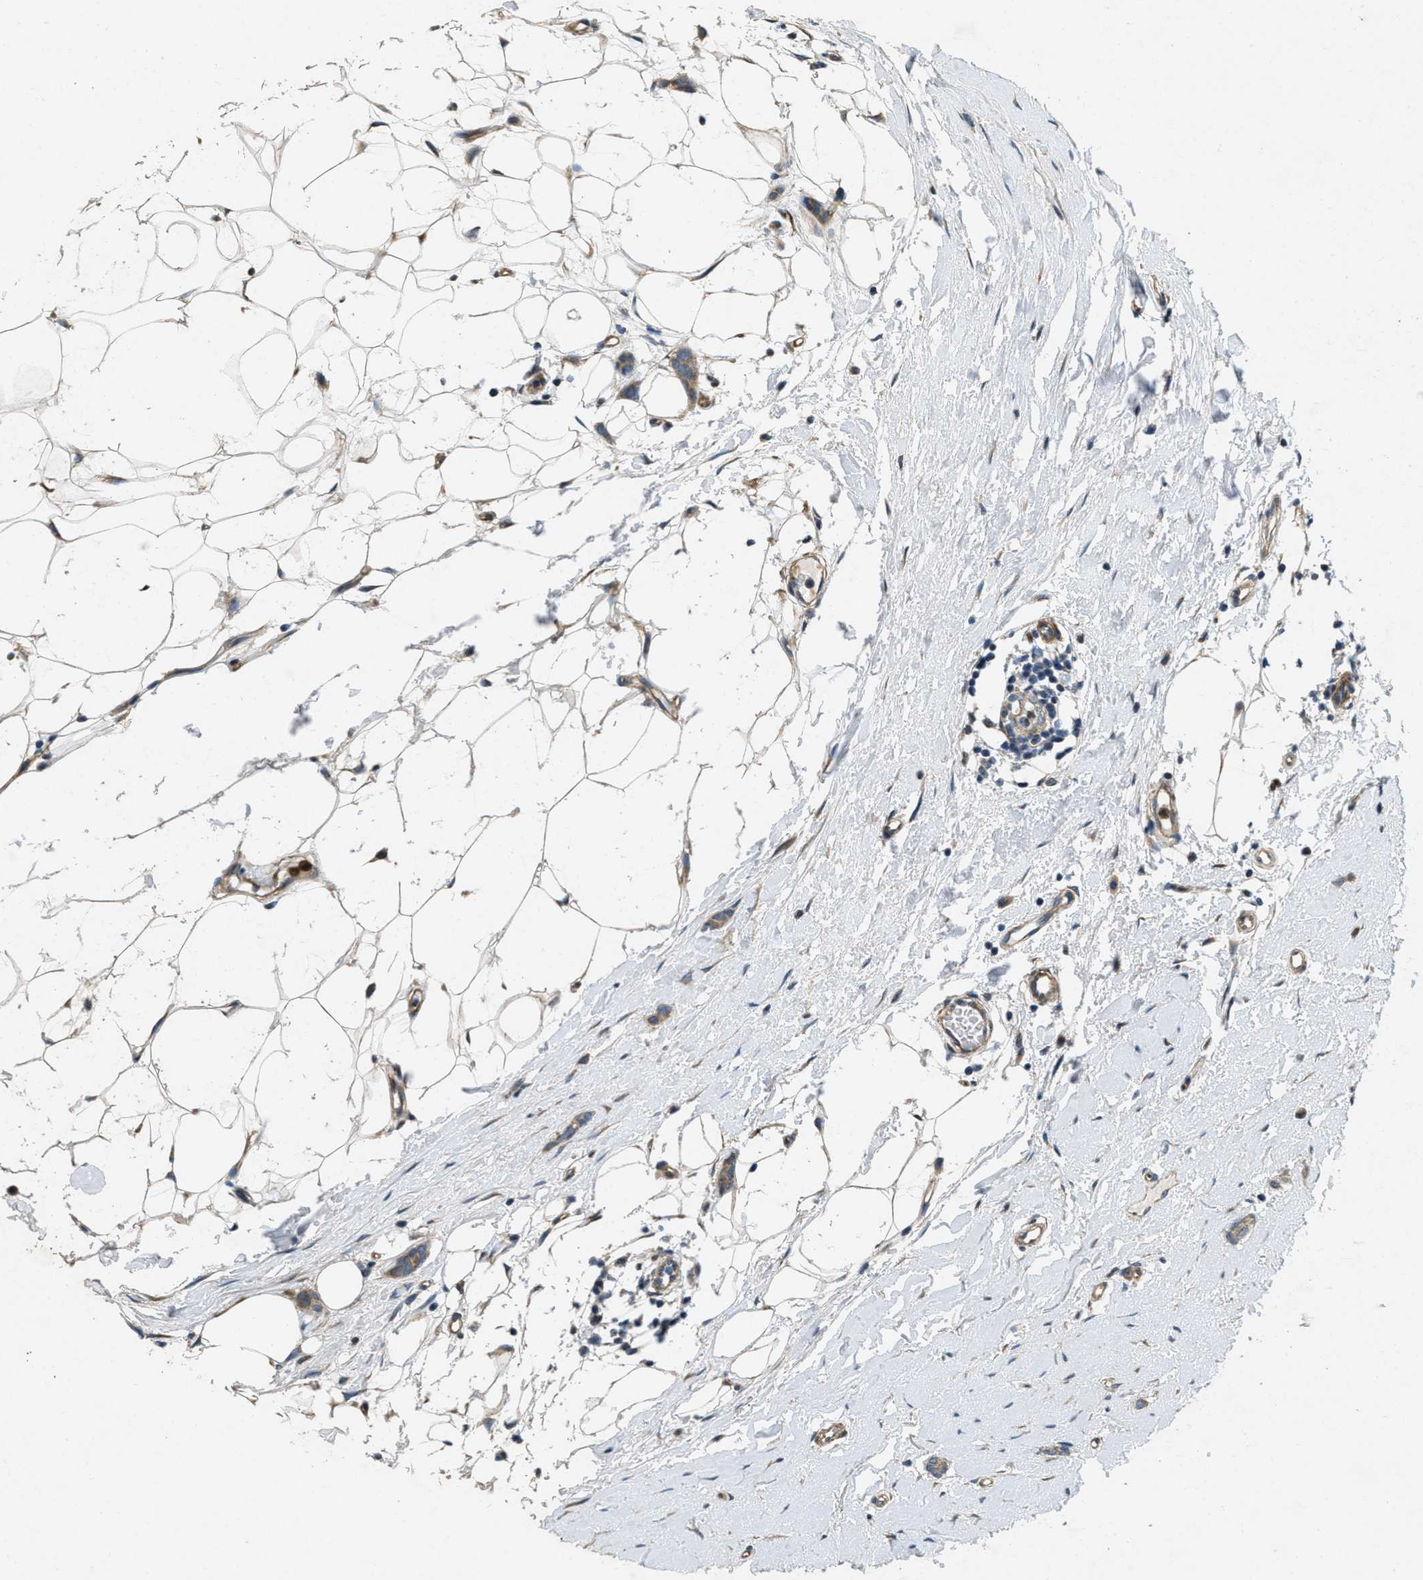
{"staining": {"intensity": "weak", "quantity": ">75%", "location": "cytoplasmic/membranous"}, "tissue": "breast cancer", "cell_type": "Tumor cells", "image_type": "cancer", "snomed": [{"axis": "morphology", "description": "Lobular carcinoma"}, {"axis": "topography", "description": "Skin"}, {"axis": "topography", "description": "Breast"}], "caption": "The immunohistochemical stain labels weak cytoplasmic/membranous staining in tumor cells of breast cancer tissue.", "gene": "TOMM70", "patient": {"sex": "female", "age": 46}}